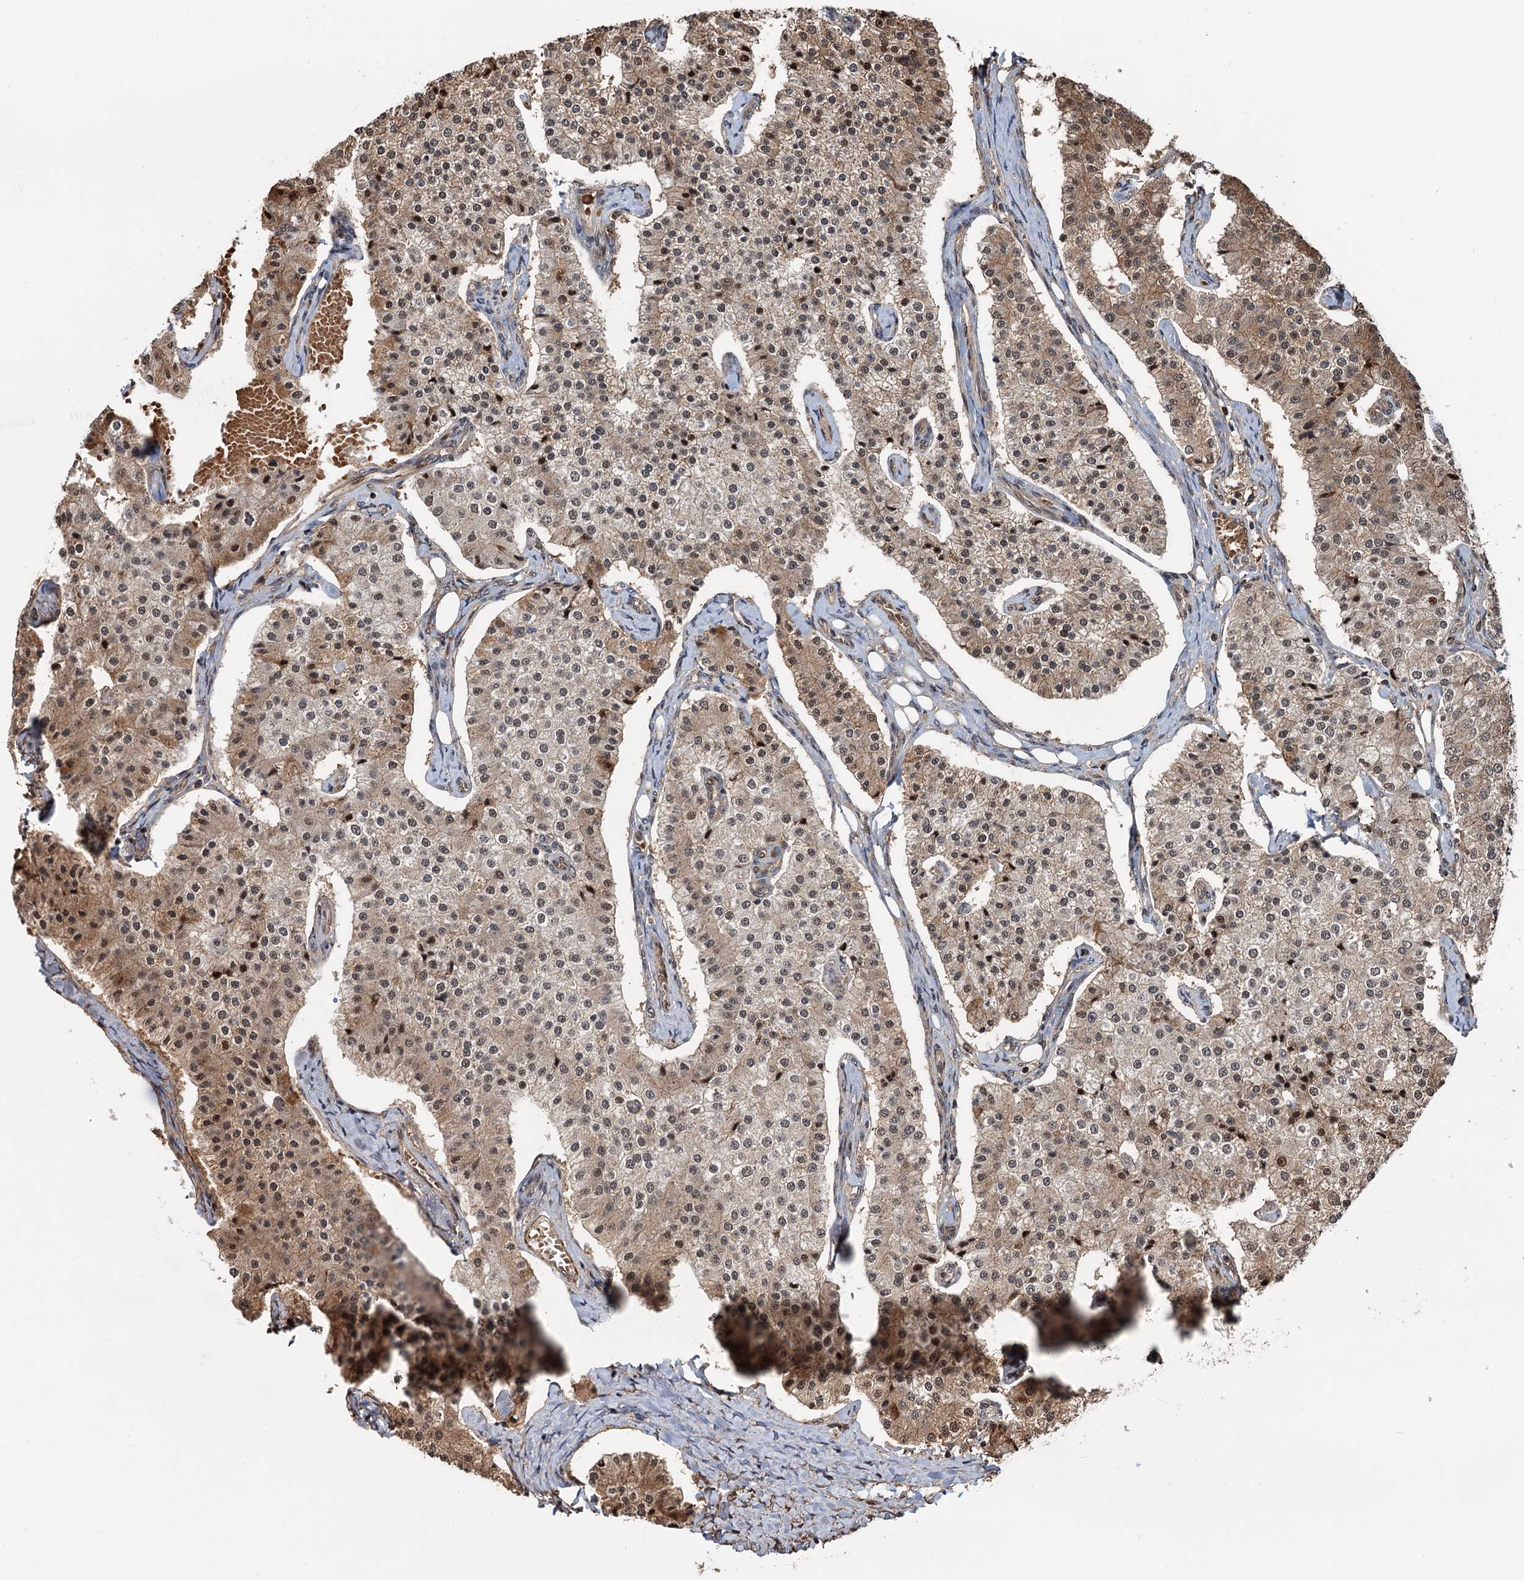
{"staining": {"intensity": "moderate", "quantity": ">75%", "location": "cytoplasmic/membranous,nuclear"}, "tissue": "carcinoid", "cell_type": "Tumor cells", "image_type": "cancer", "snomed": [{"axis": "morphology", "description": "Carcinoid, malignant, NOS"}, {"axis": "topography", "description": "Colon"}], "caption": "IHC (DAB (3,3'-diaminobenzidine)) staining of carcinoid reveals moderate cytoplasmic/membranous and nuclear protein staining in about >75% of tumor cells. Nuclei are stained in blue.", "gene": "SNRNP25", "patient": {"sex": "female", "age": 52}}